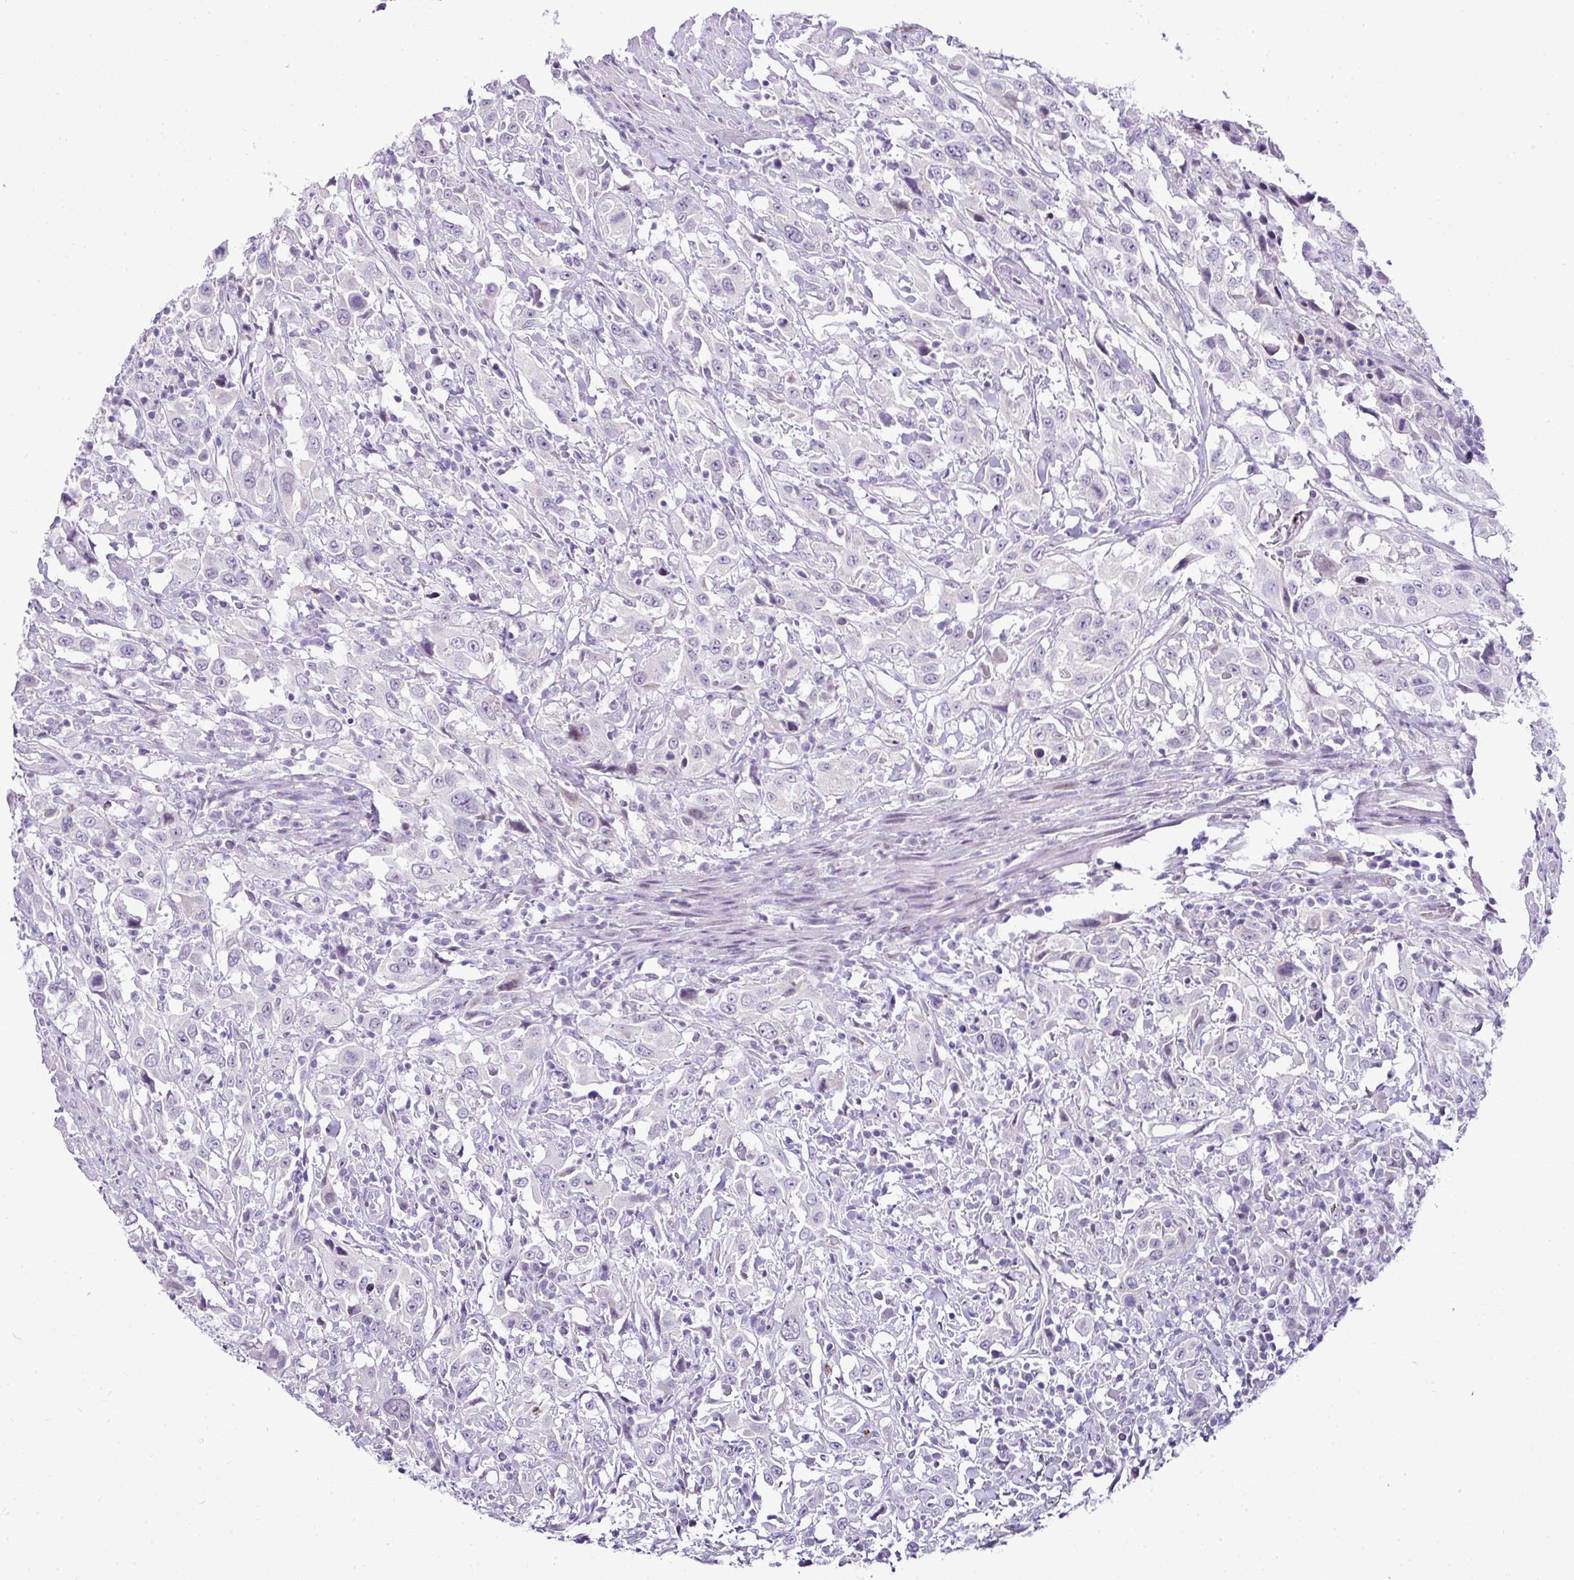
{"staining": {"intensity": "negative", "quantity": "none", "location": "none"}, "tissue": "urothelial cancer", "cell_type": "Tumor cells", "image_type": "cancer", "snomed": [{"axis": "morphology", "description": "Urothelial carcinoma, High grade"}, {"axis": "topography", "description": "Urinary bladder"}], "caption": "IHC of human high-grade urothelial carcinoma displays no staining in tumor cells. (Brightfield microscopy of DAB (3,3'-diaminobenzidine) immunohistochemistry at high magnification).", "gene": "CMTM5", "patient": {"sex": "male", "age": 61}}